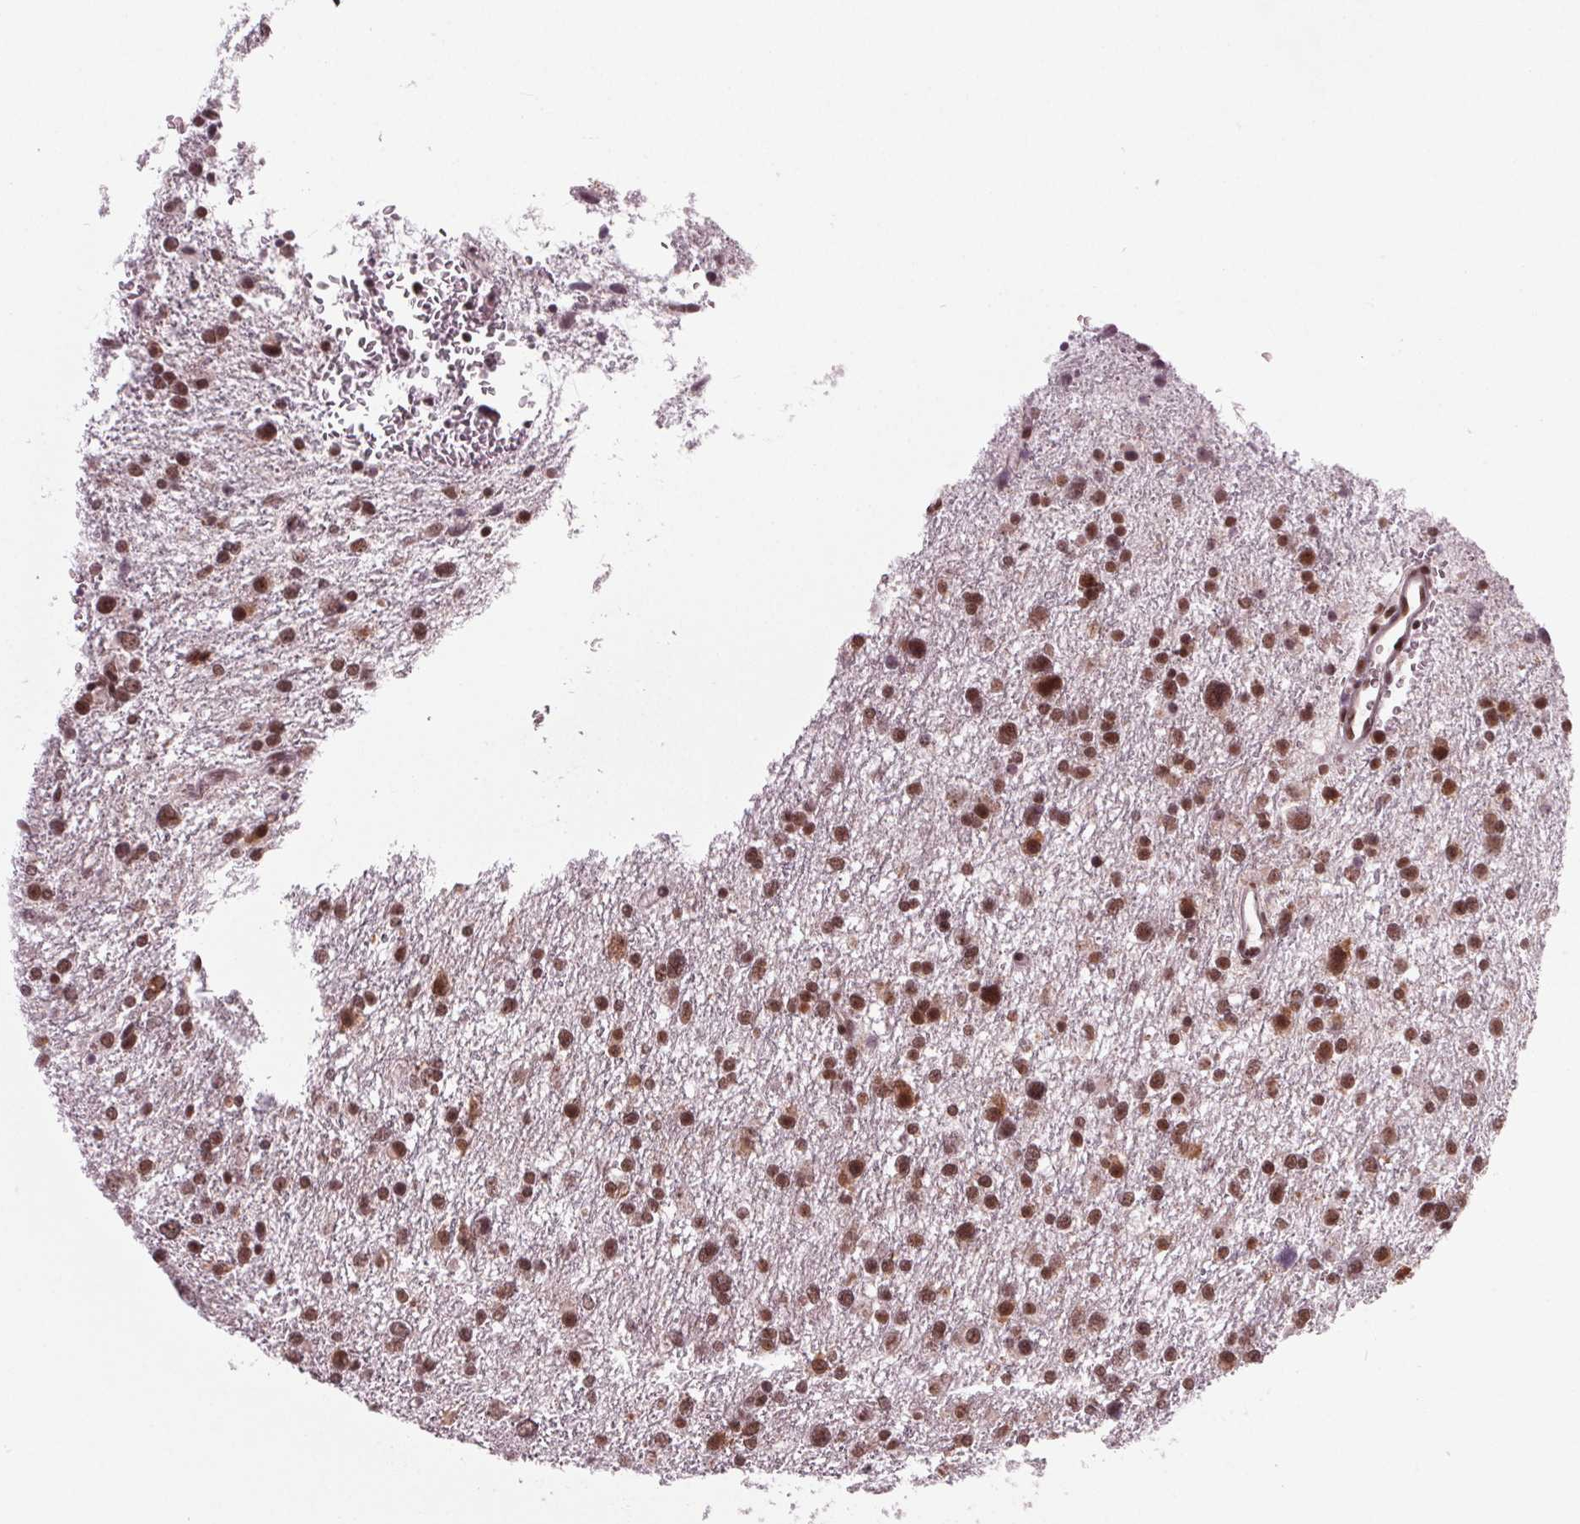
{"staining": {"intensity": "strong", "quantity": ">75%", "location": "nuclear"}, "tissue": "glioma", "cell_type": "Tumor cells", "image_type": "cancer", "snomed": [{"axis": "morphology", "description": "Glioma, malignant, Low grade"}, {"axis": "topography", "description": "Brain"}], "caption": "Immunohistochemistry (IHC) staining of glioma, which reveals high levels of strong nuclear positivity in about >75% of tumor cells indicating strong nuclear protein staining. The staining was performed using DAB (brown) for protein detection and nuclei were counterstained in hematoxylin (blue).", "gene": "DDX41", "patient": {"sex": "female", "age": 55}}